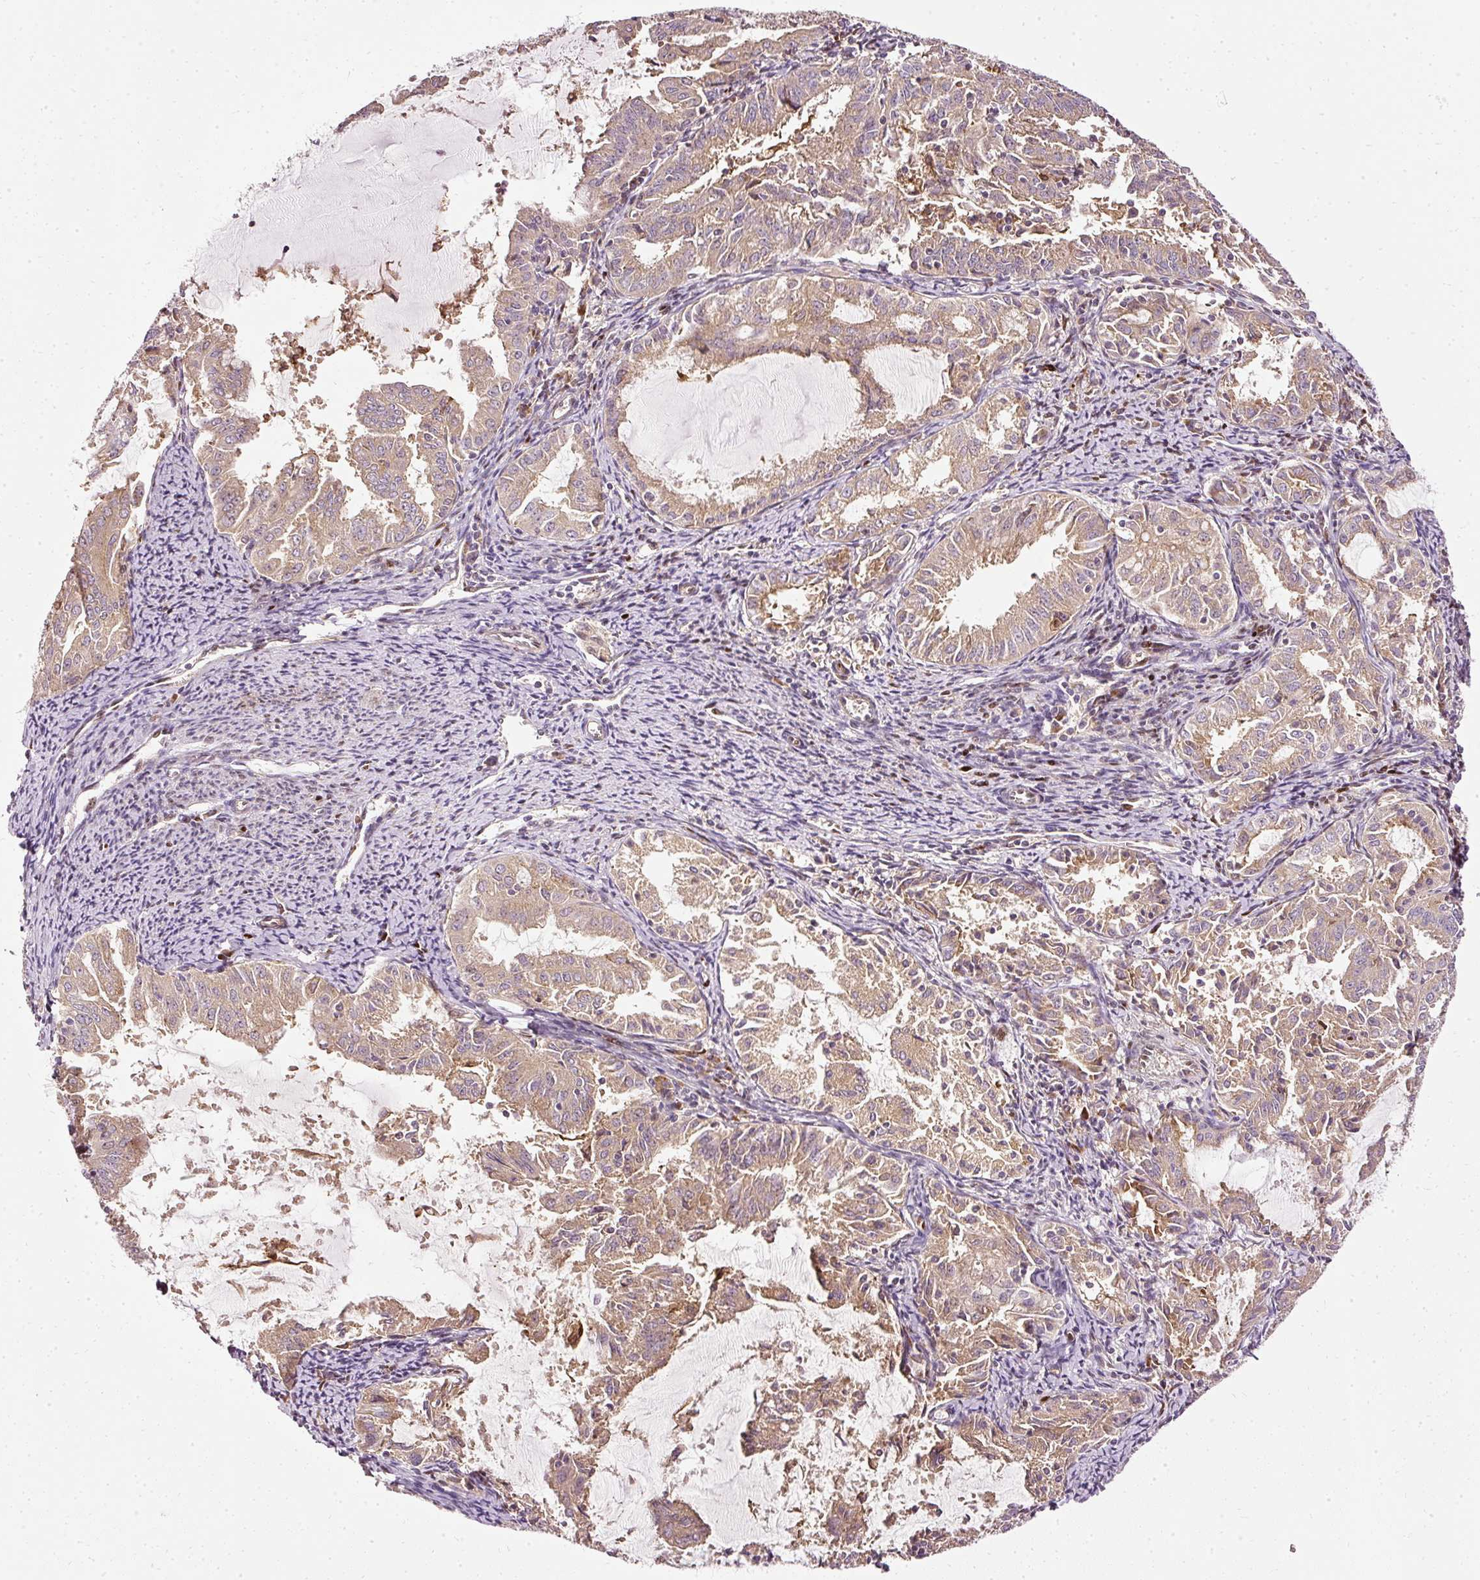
{"staining": {"intensity": "moderate", "quantity": ">75%", "location": "cytoplasmic/membranous"}, "tissue": "endometrial cancer", "cell_type": "Tumor cells", "image_type": "cancer", "snomed": [{"axis": "morphology", "description": "Adenocarcinoma, NOS"}, {"axis": "topography", "description": "Endometrium"}], "caption": "An image of endometrial adenocarcinoma stained for a protein reveals moderate cytoplasmic/membranous brown staining in tumor cells. Using DAB (brown) and hematoxylin (blue) stains, captured at high magnification using brightfield microscopy.", "gene": "NAPA", "patient": {"sex": "female", "age": 70}}